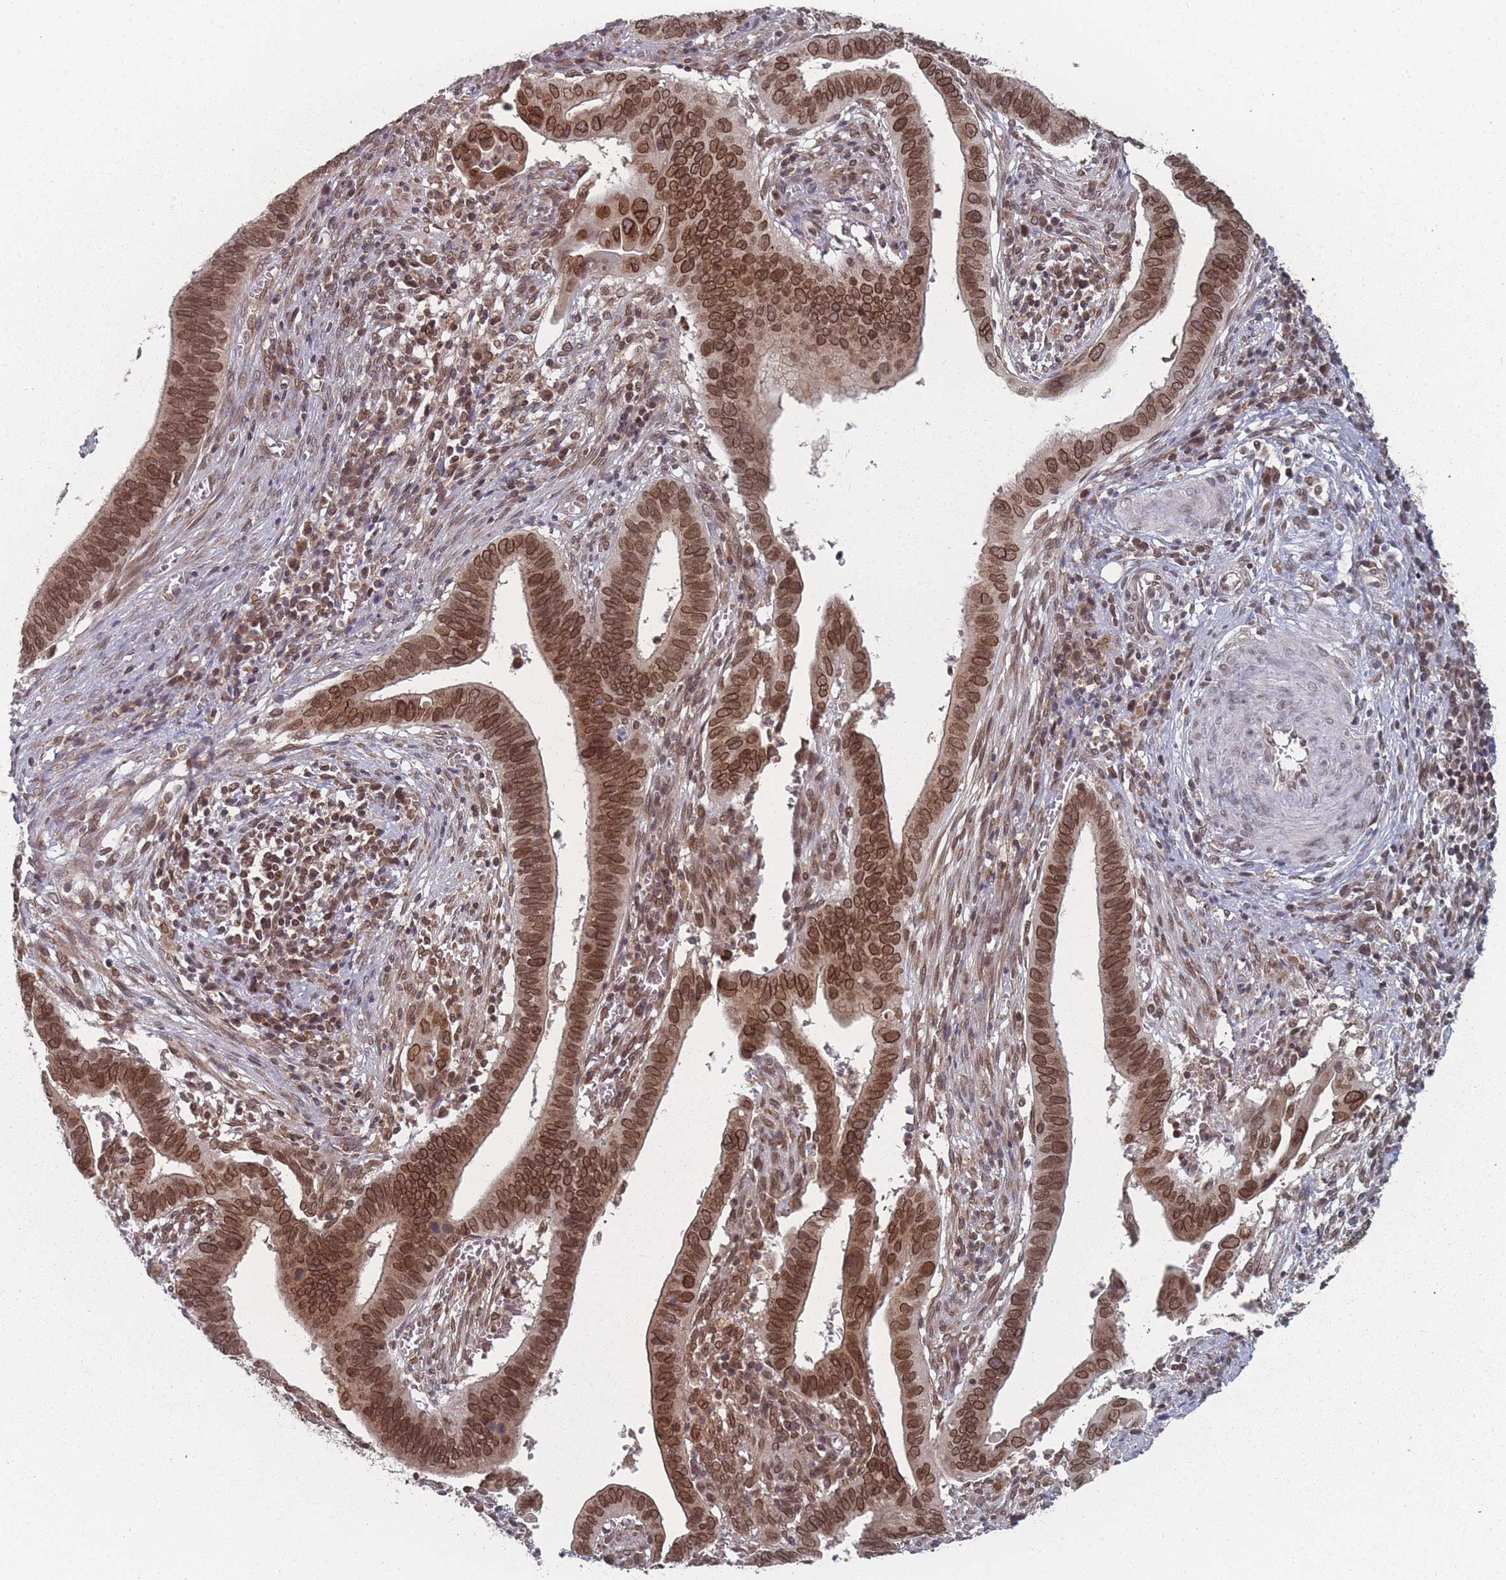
{"staining": {"intensity": "strong", "quantity": ">75%", "location": "cytoplasmic/membranous,nuclear"}, "tissue": "cervical cancer", "cell_type": "Tumor cells", "image_type": "cancer", "snomed": [{"axis": "morphology", "description": "Adenocarcinoma, NOS"}, {"axis": "topography", "description": "Cervix"}], "caption": "A brown stain labels strong cytoplasmic/membranous and nuclear positivity of a protein in human cervical cancer (adenocarcinoma) tumor cells.", "gene": "TBC1D25", "patient": {"sex": "female", "age": 42}}